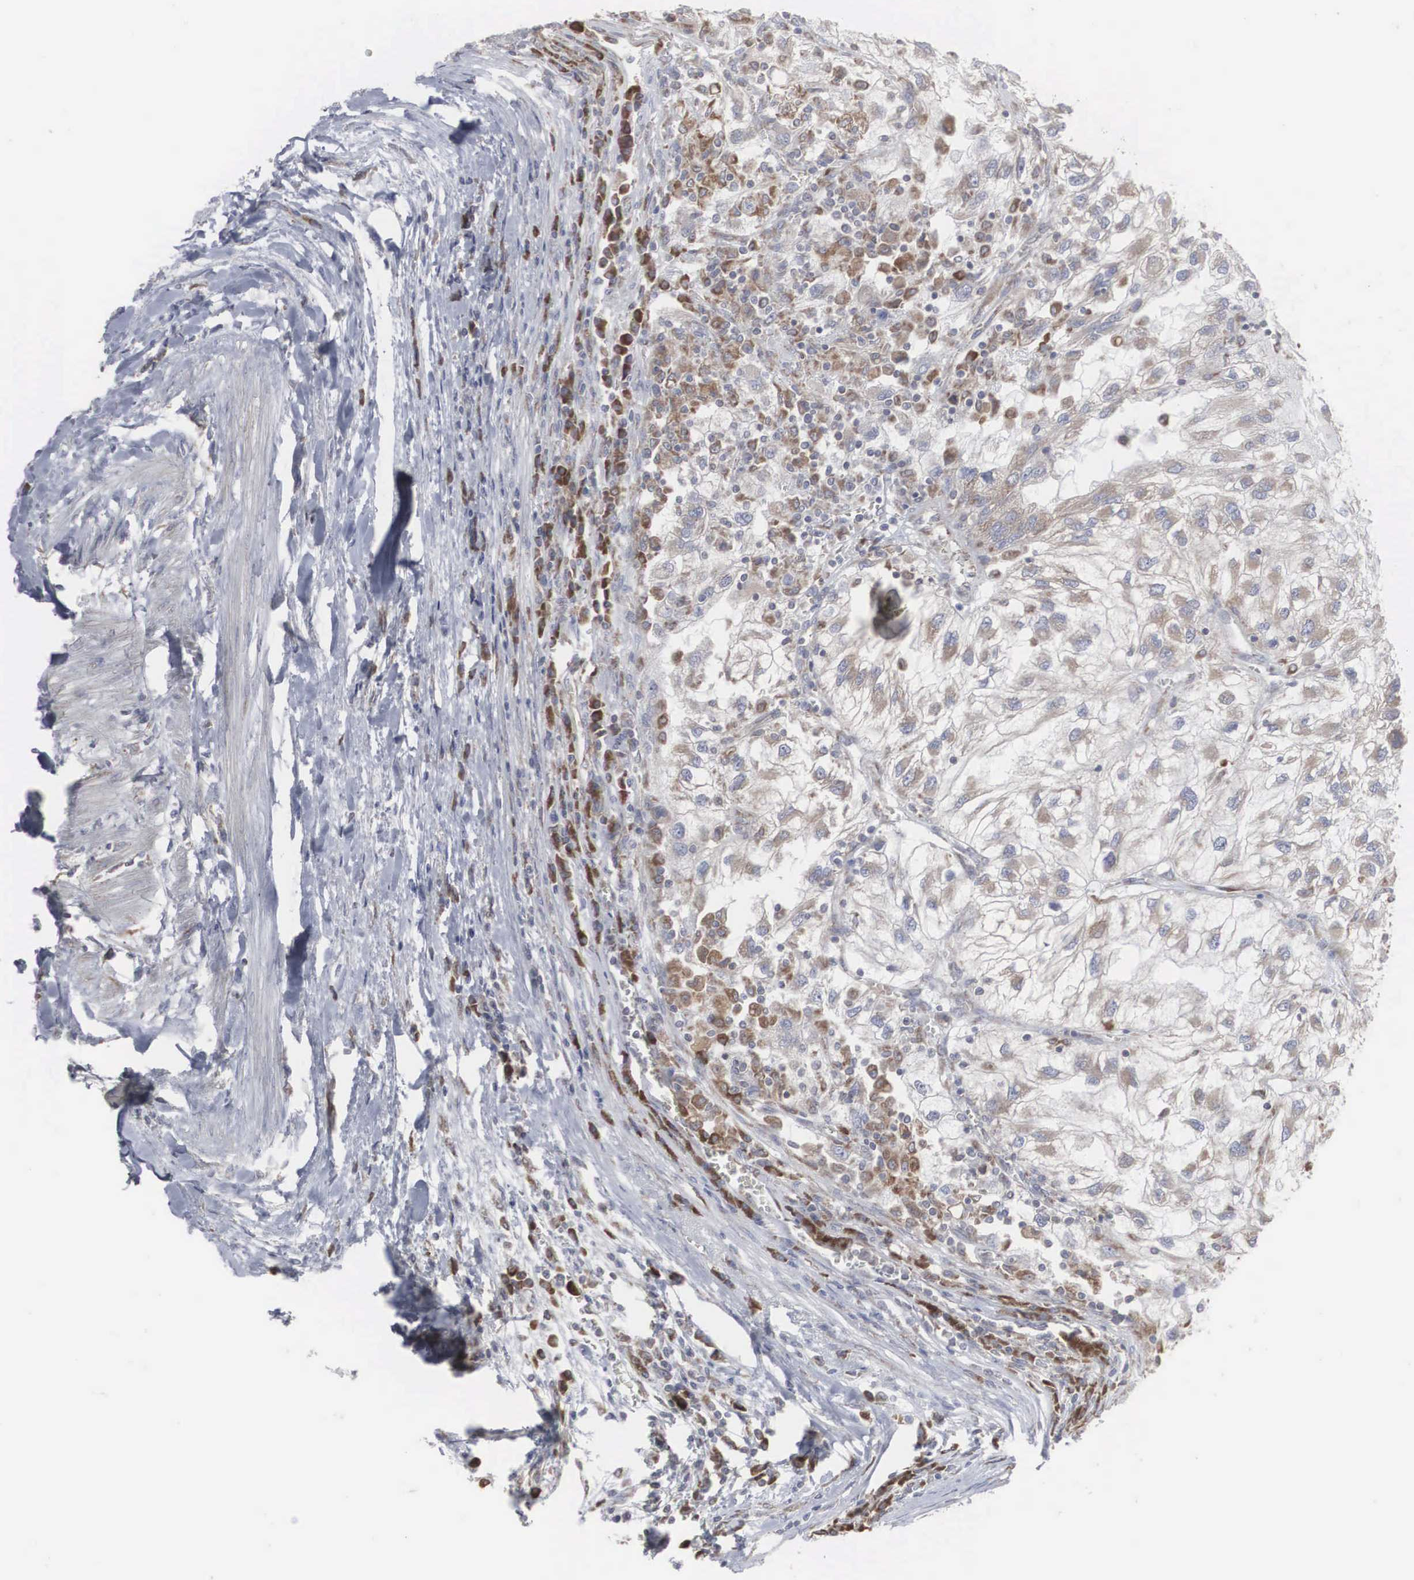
{"staining": {"intensity": "weak", "quantity": "25%-75%", "location": "cytoplasmic/membranous"}, "tissue": "renal cancer", "cell_type": "Tumor cells", "image_type": "cancer", "snomed": [{"axis": "morphology", "description": "Normal tissue, NOS"}, {"axis": "morphology", "description": "Adenocarcinoma, NOS"}, {"axis": "topography", "description": "Kidney"}], "caption": "Protein expression analysis of renal cancer displays weak cytoplasmic/membranous positivity in about 25%-75% of tumor cells.", "gene": "MIA2", "patient": {"sex": "male", "age": 71}}